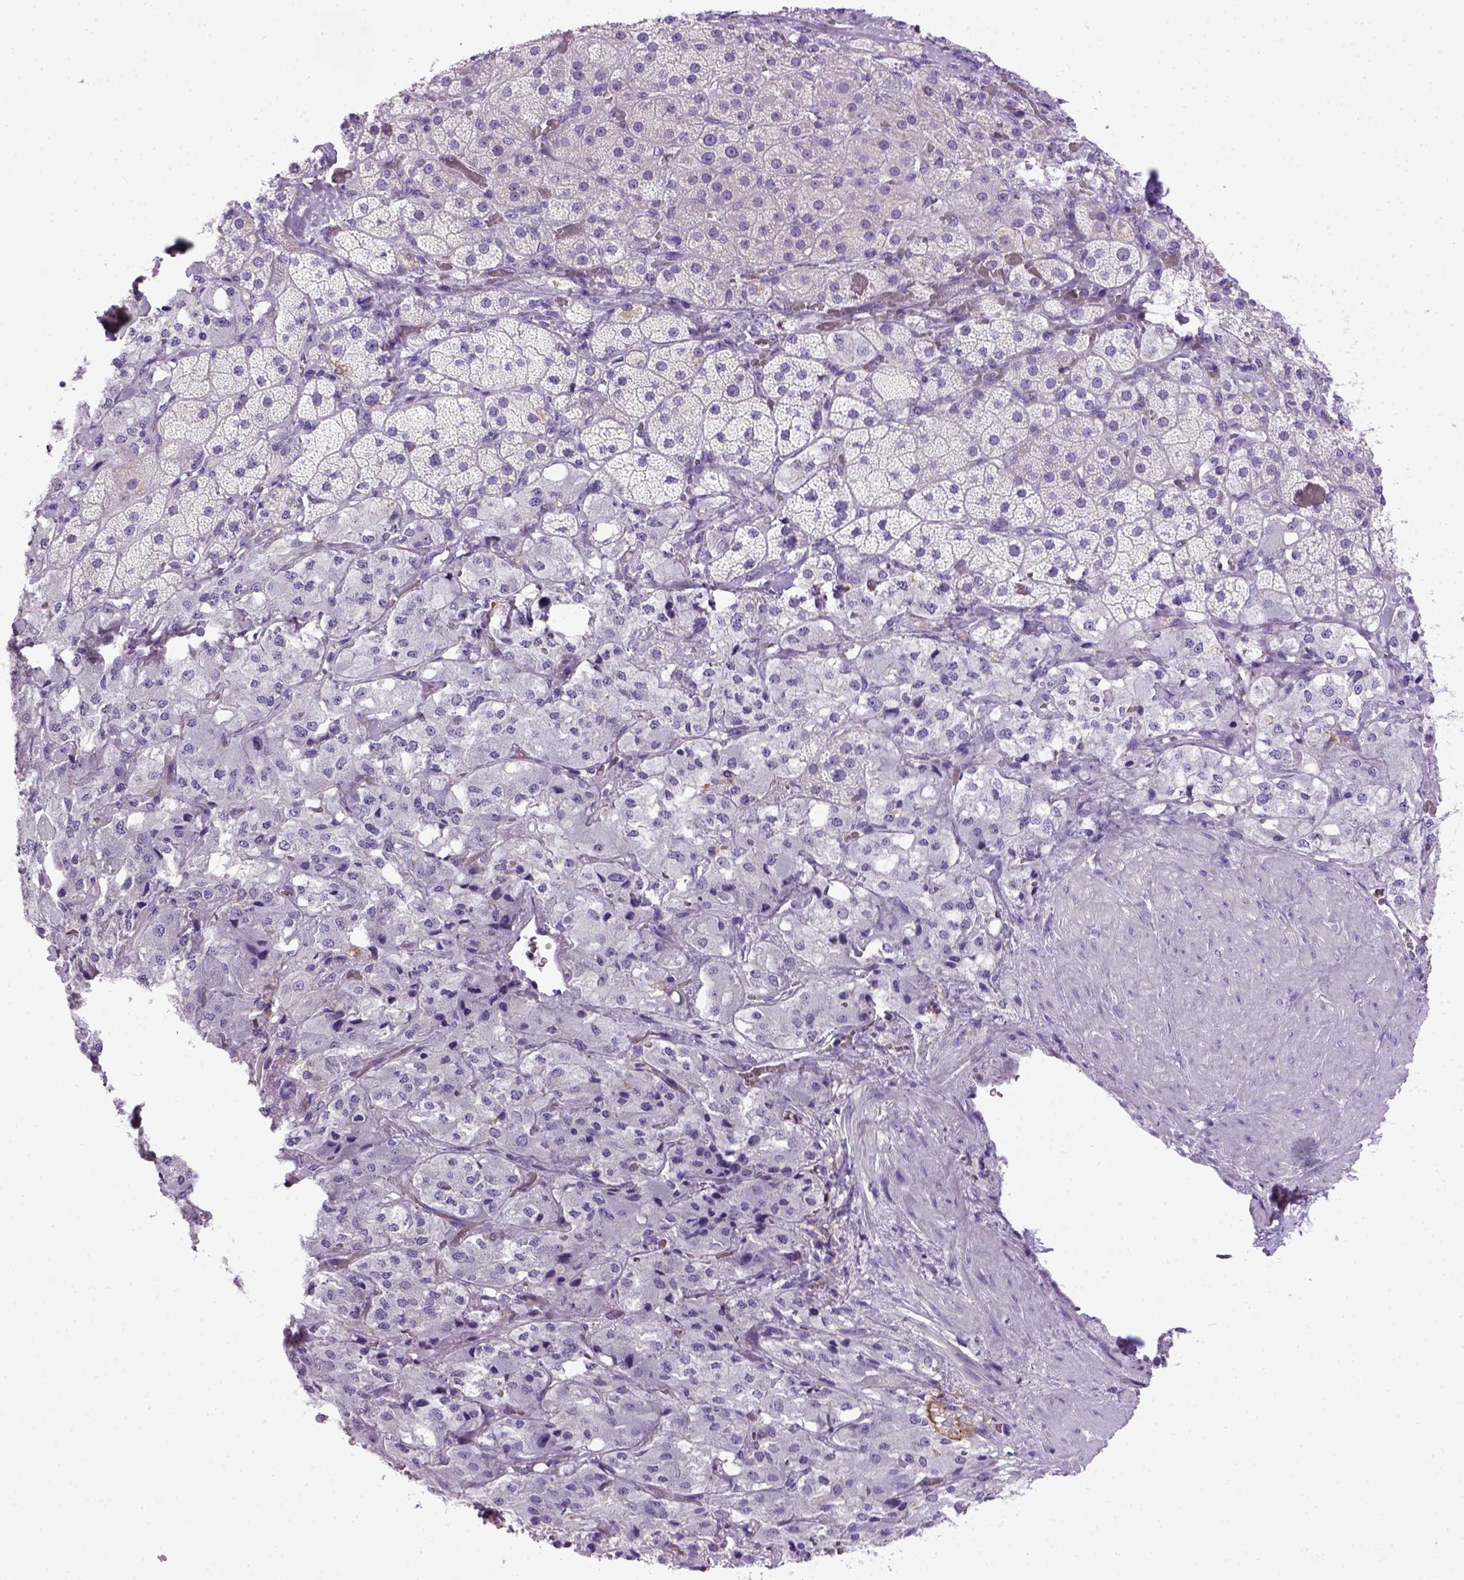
{"staining": {"intensity": "negative", "quantity": "none", "location": "none"}, "tissue": "adrenal gland", "cell_type": "Glandular cells", "image_type": "normal", "snomed": [{"axis": "morphology", "description": "Normal tissue, NOS"}, {"axis": "topography", "description": "Adrenal gland"}], "caption": "Glandular cells are negative for brown protein staining in normal adrenal gland.", "gene": "ITGAX", "patient": {"sex": "male", "age": 57}}